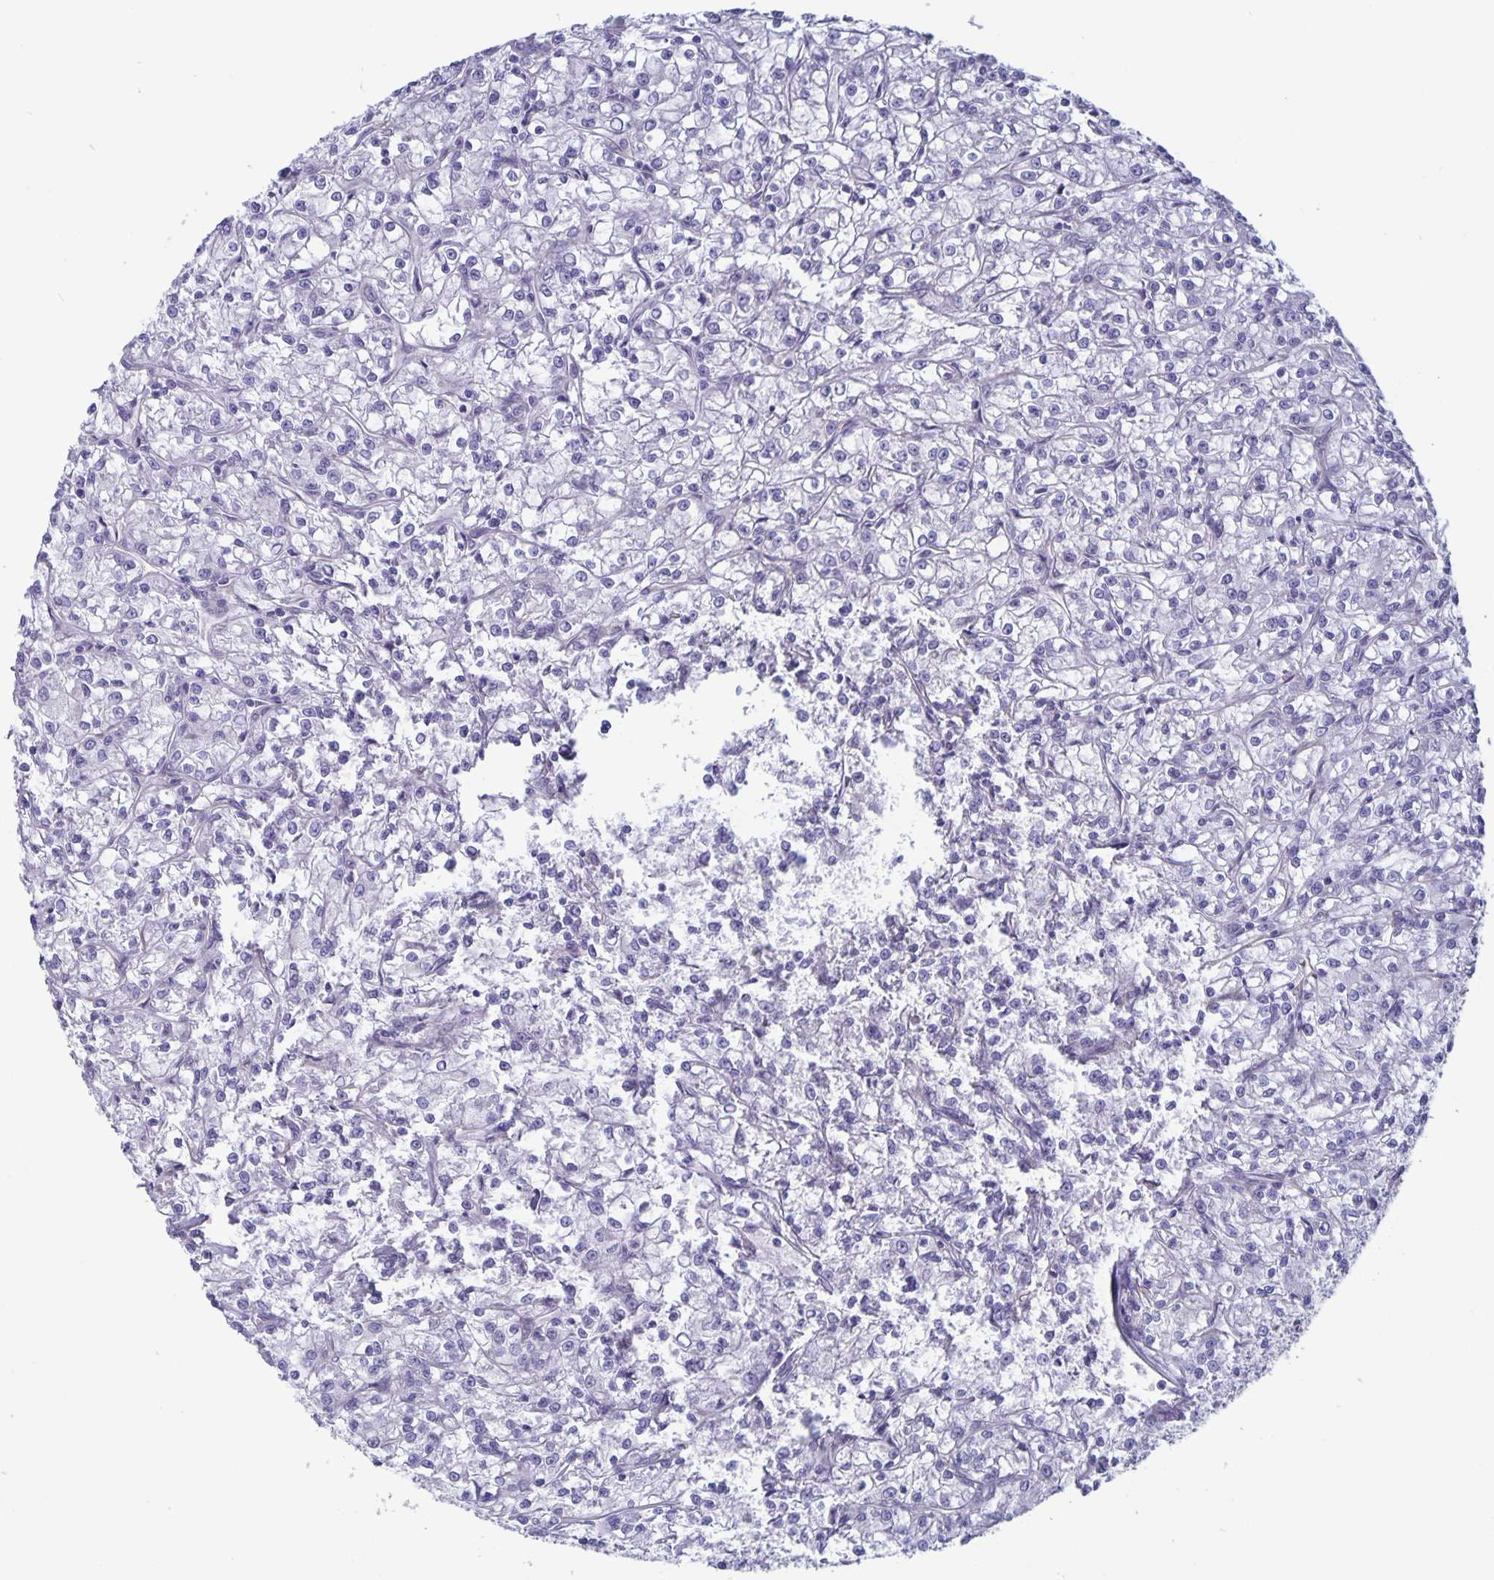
{"staining": {"intensity": "negative", "quantity": "none", "location": "none"}, "tissue": "renal cancer", "cell_type": "Tumor cells", "image_type": "cancer", "snomed": [{"axis": "morphology", "description": "Adenocarcinoma, NOS"}, {"axis": "topography", "description": "Kidney"}], "caption": "High power microscopy image of an IHC photomicrograph of renal adenocarcinoma, revealing no significant staining in tumor cells.", "gene": "PLCB3", "patient": {"sex": "female", "age": 59}}